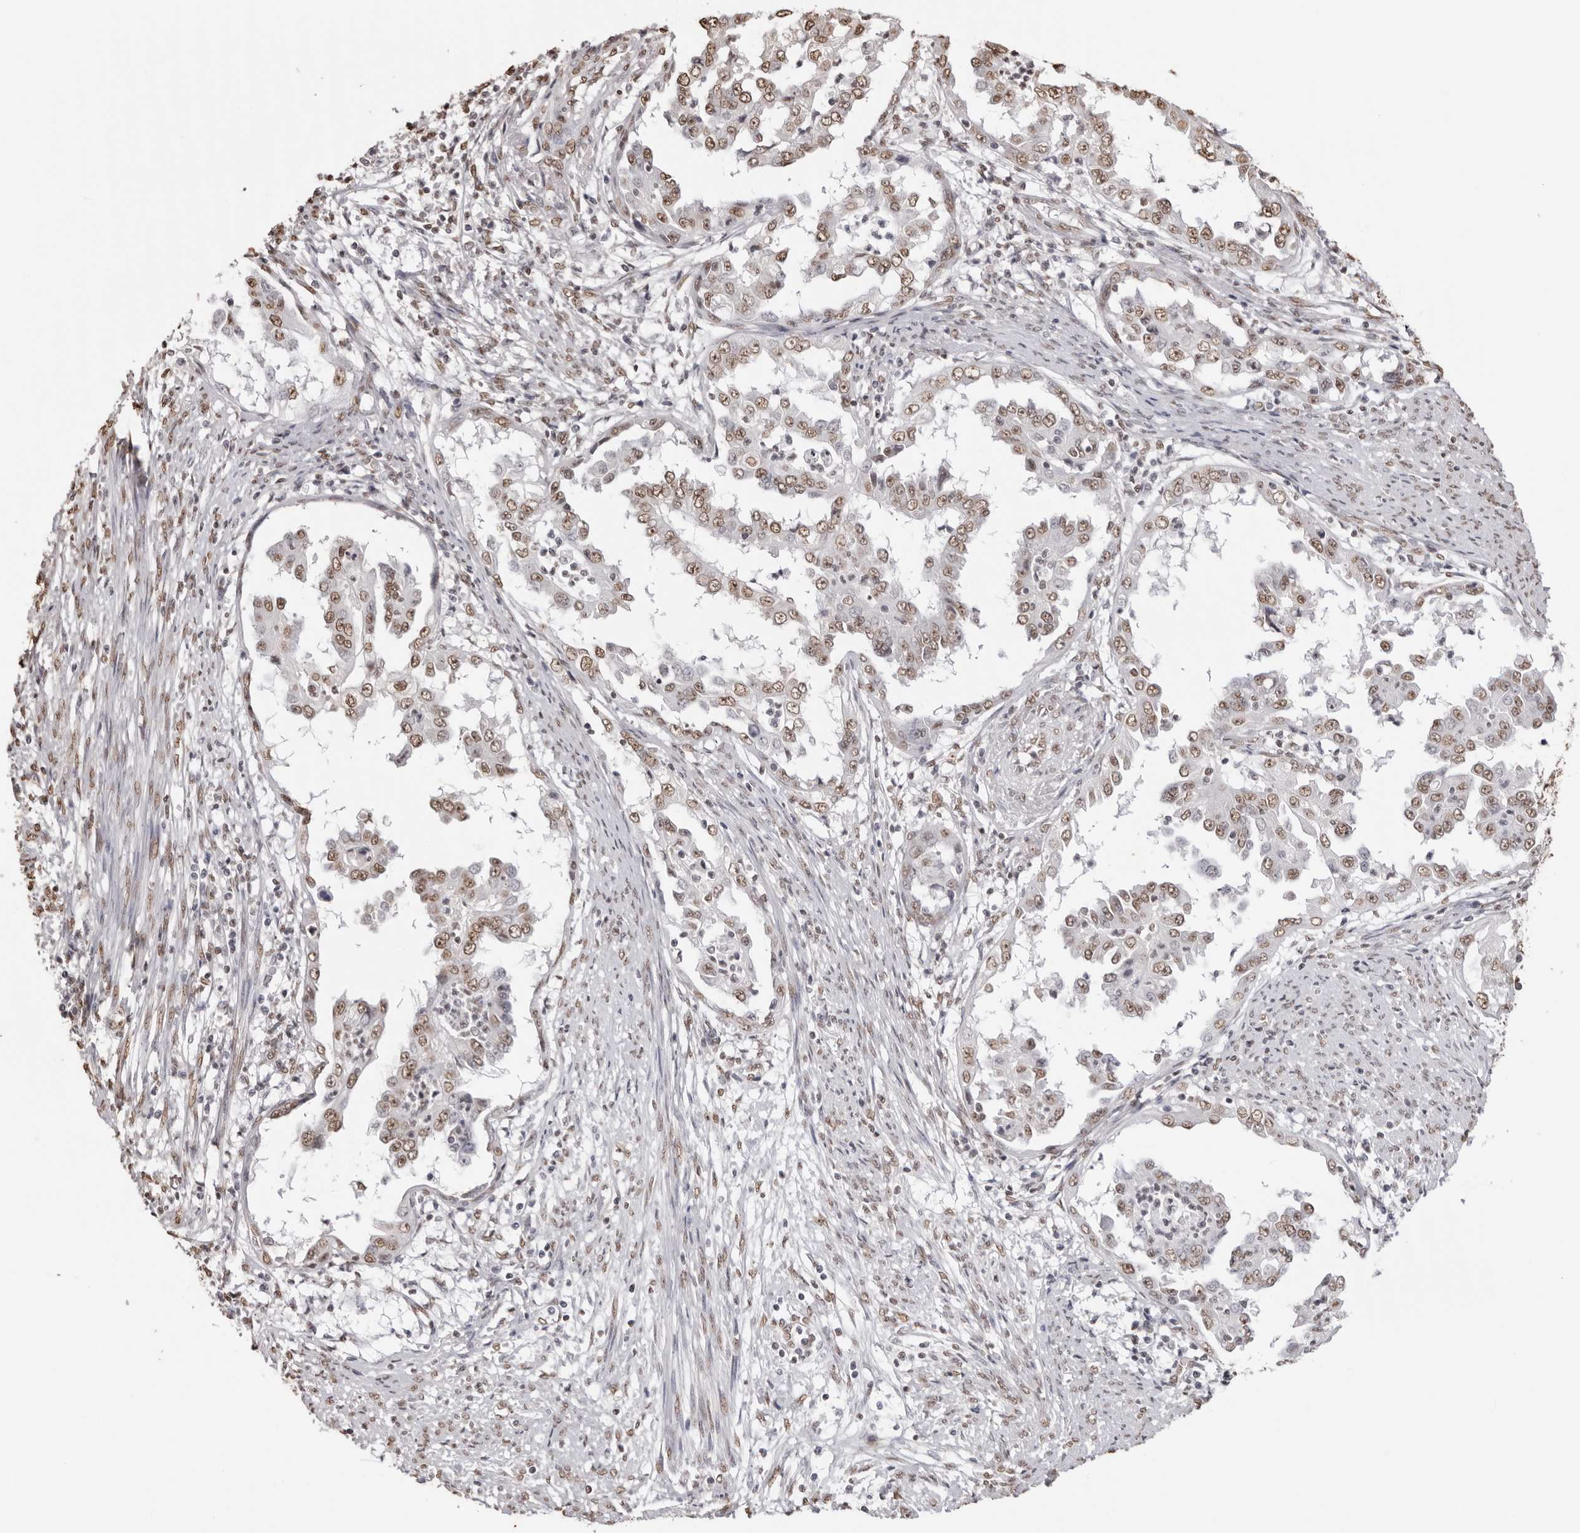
{"staining": {"intensity": "moderate", "quantity": ">75%", "location": "nuclear"}, "tissue": "endometrial cancer", "cell_type": "Tumor cells", "image_type": "cancer", "snomed": [{"axis": "morphology", "description": "Adenocarcinoma, NOS"}, {"axis": "topography", "description": "Endometrium"}], "caption": "The histopathology image demonstrates a brown stain indicating the presence of a protein in the nuclear of tumor cells in endometrial adenocarcinoma.", "gene": "OLIG3", "patient": {"sex": "female", "age": 85}}